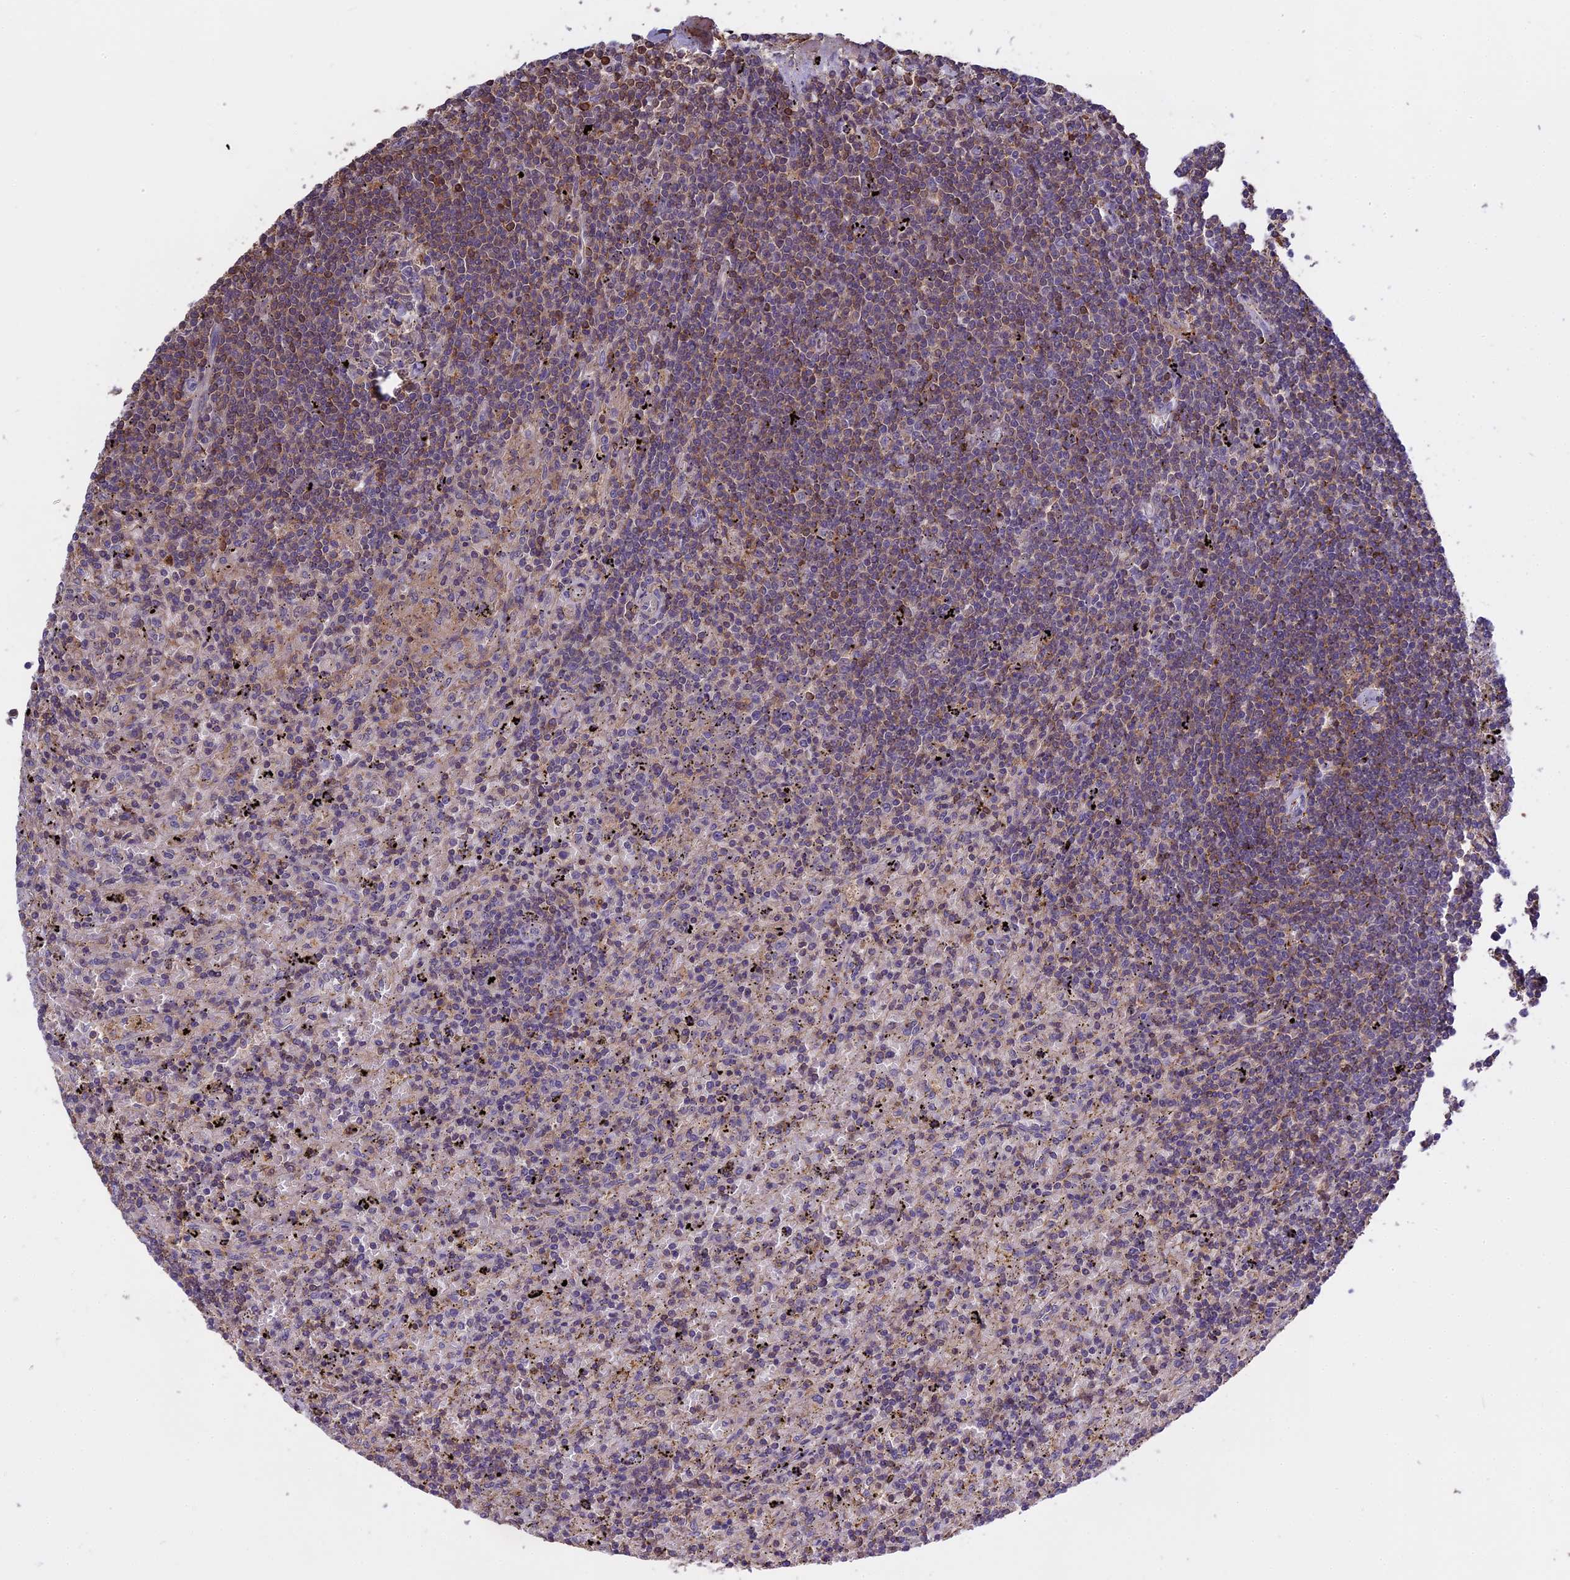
{"staining": {"intensity": "weak", "quantity": "<25%", "location": "cytoplasmic/membranous"}, "tissue": "lymphoma", "cell_type": "Tumor cells", "image_type": "cancer", "snomed": [{"axis": "morphology", "description": "Malignant lymphoma, non-Hodgkin's type, Low grade"}, {"axis": "topography", "description": "Spleen"}], "caption": "An image of low-grade malignant lymphoma, non-Hodgkin's type stained for a protein demonstrates no brown staining in tumor cells. Nuclei are stained in blue.", "gene": "CFAP119", "patient": {"sex": "male", "age": 76}}